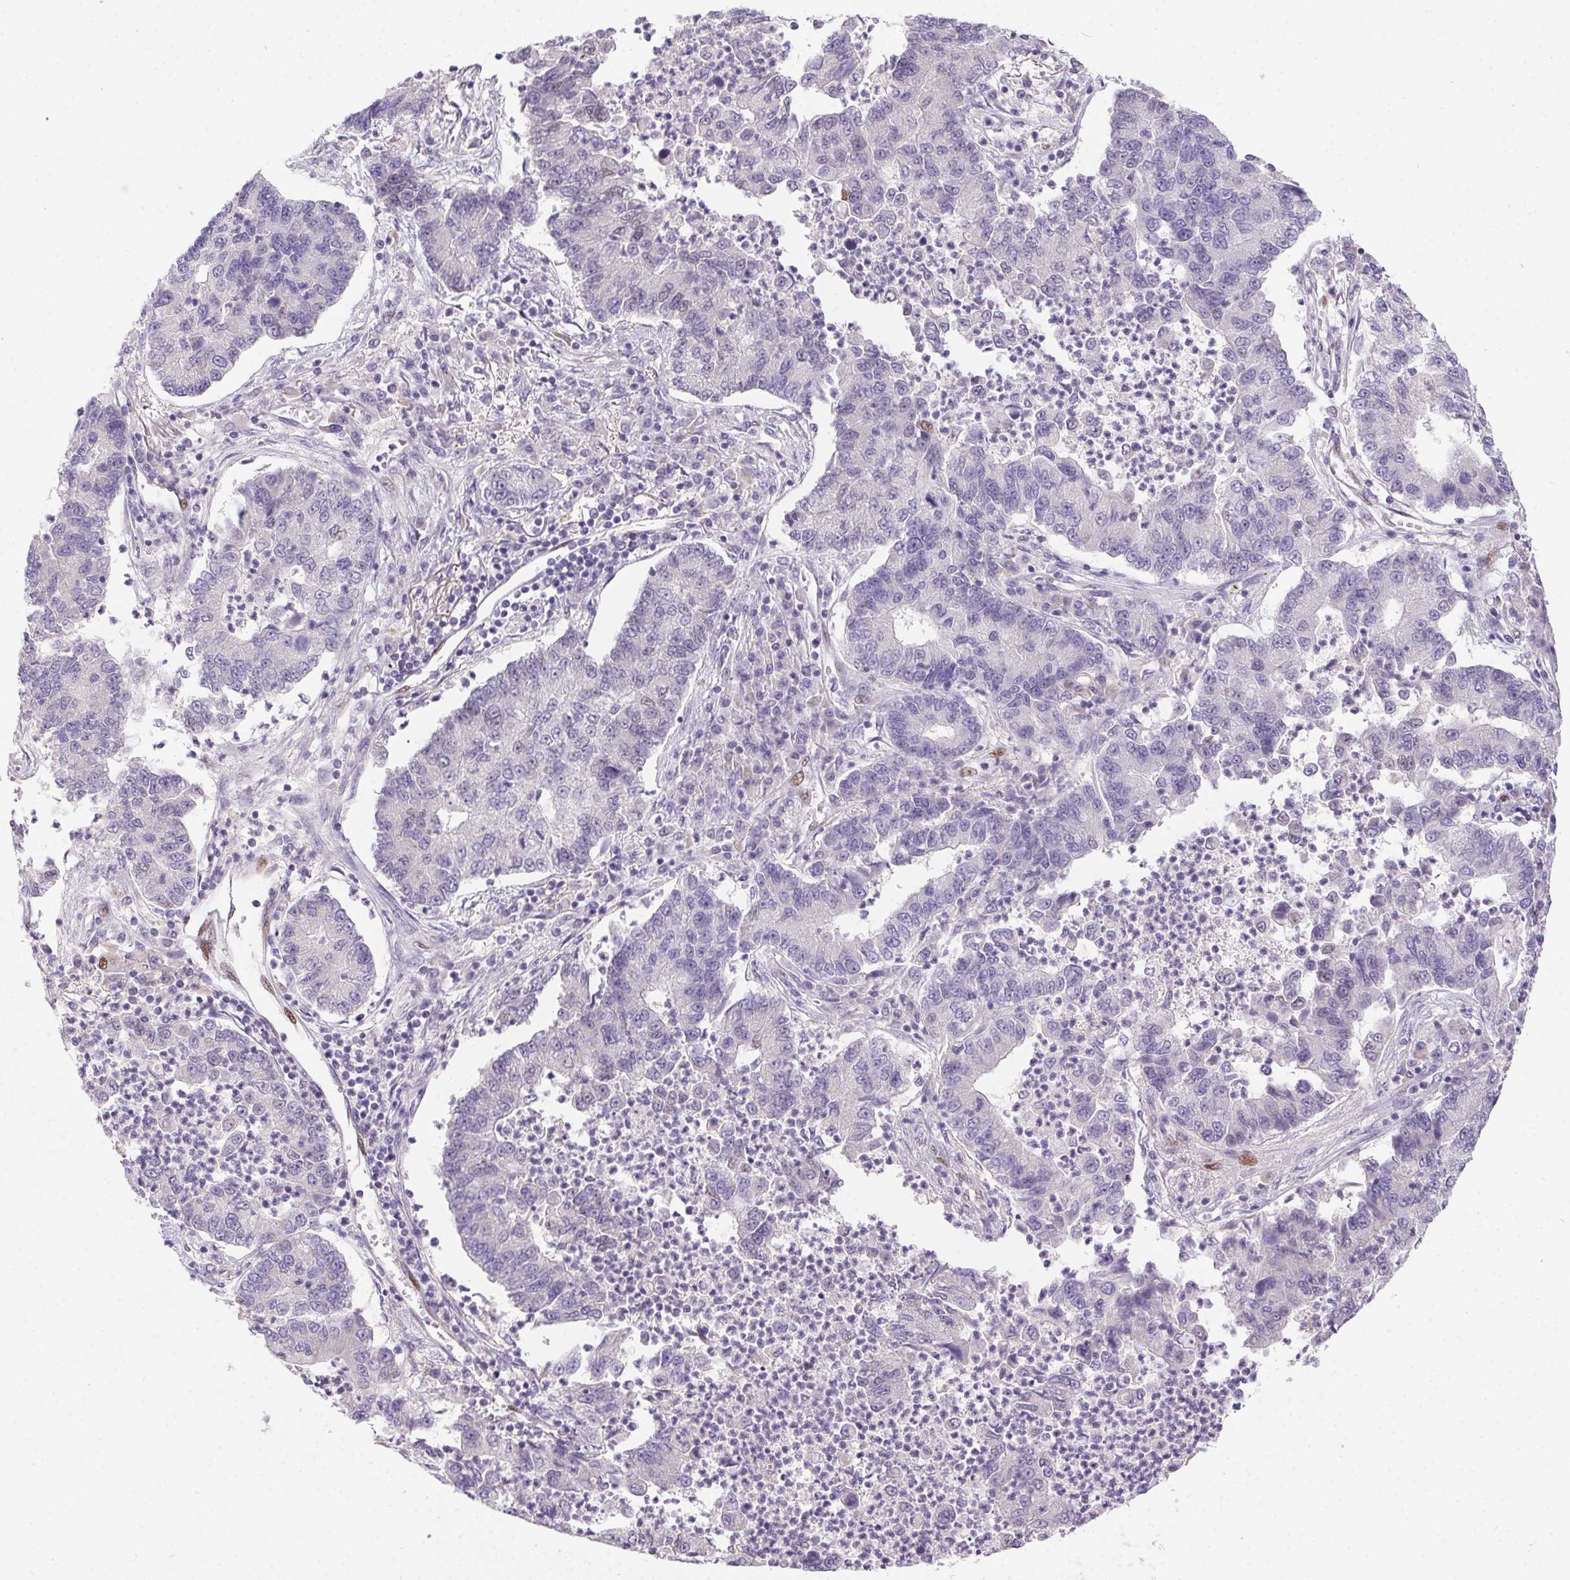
{"staining": {"intensity": "negative", "quantity": "none", "location": "none"}, "tissue": "lung cancer", "cell_type": "Tumor cells", "image_type": "cancer", "snomed": [{"axis": "morphology", "description": "Adenocarcinoma, NOS"}, {"axis": "topography", "description": "Lung"}], "caption": "Immunohistochemistry micrograph of human lung cancer (adenocarcinoma) stained for a protein (brown), which demonstrates no expression in tumor cells.", "gene": "SP9", "patient": {"sex": "female", "age": 57}}